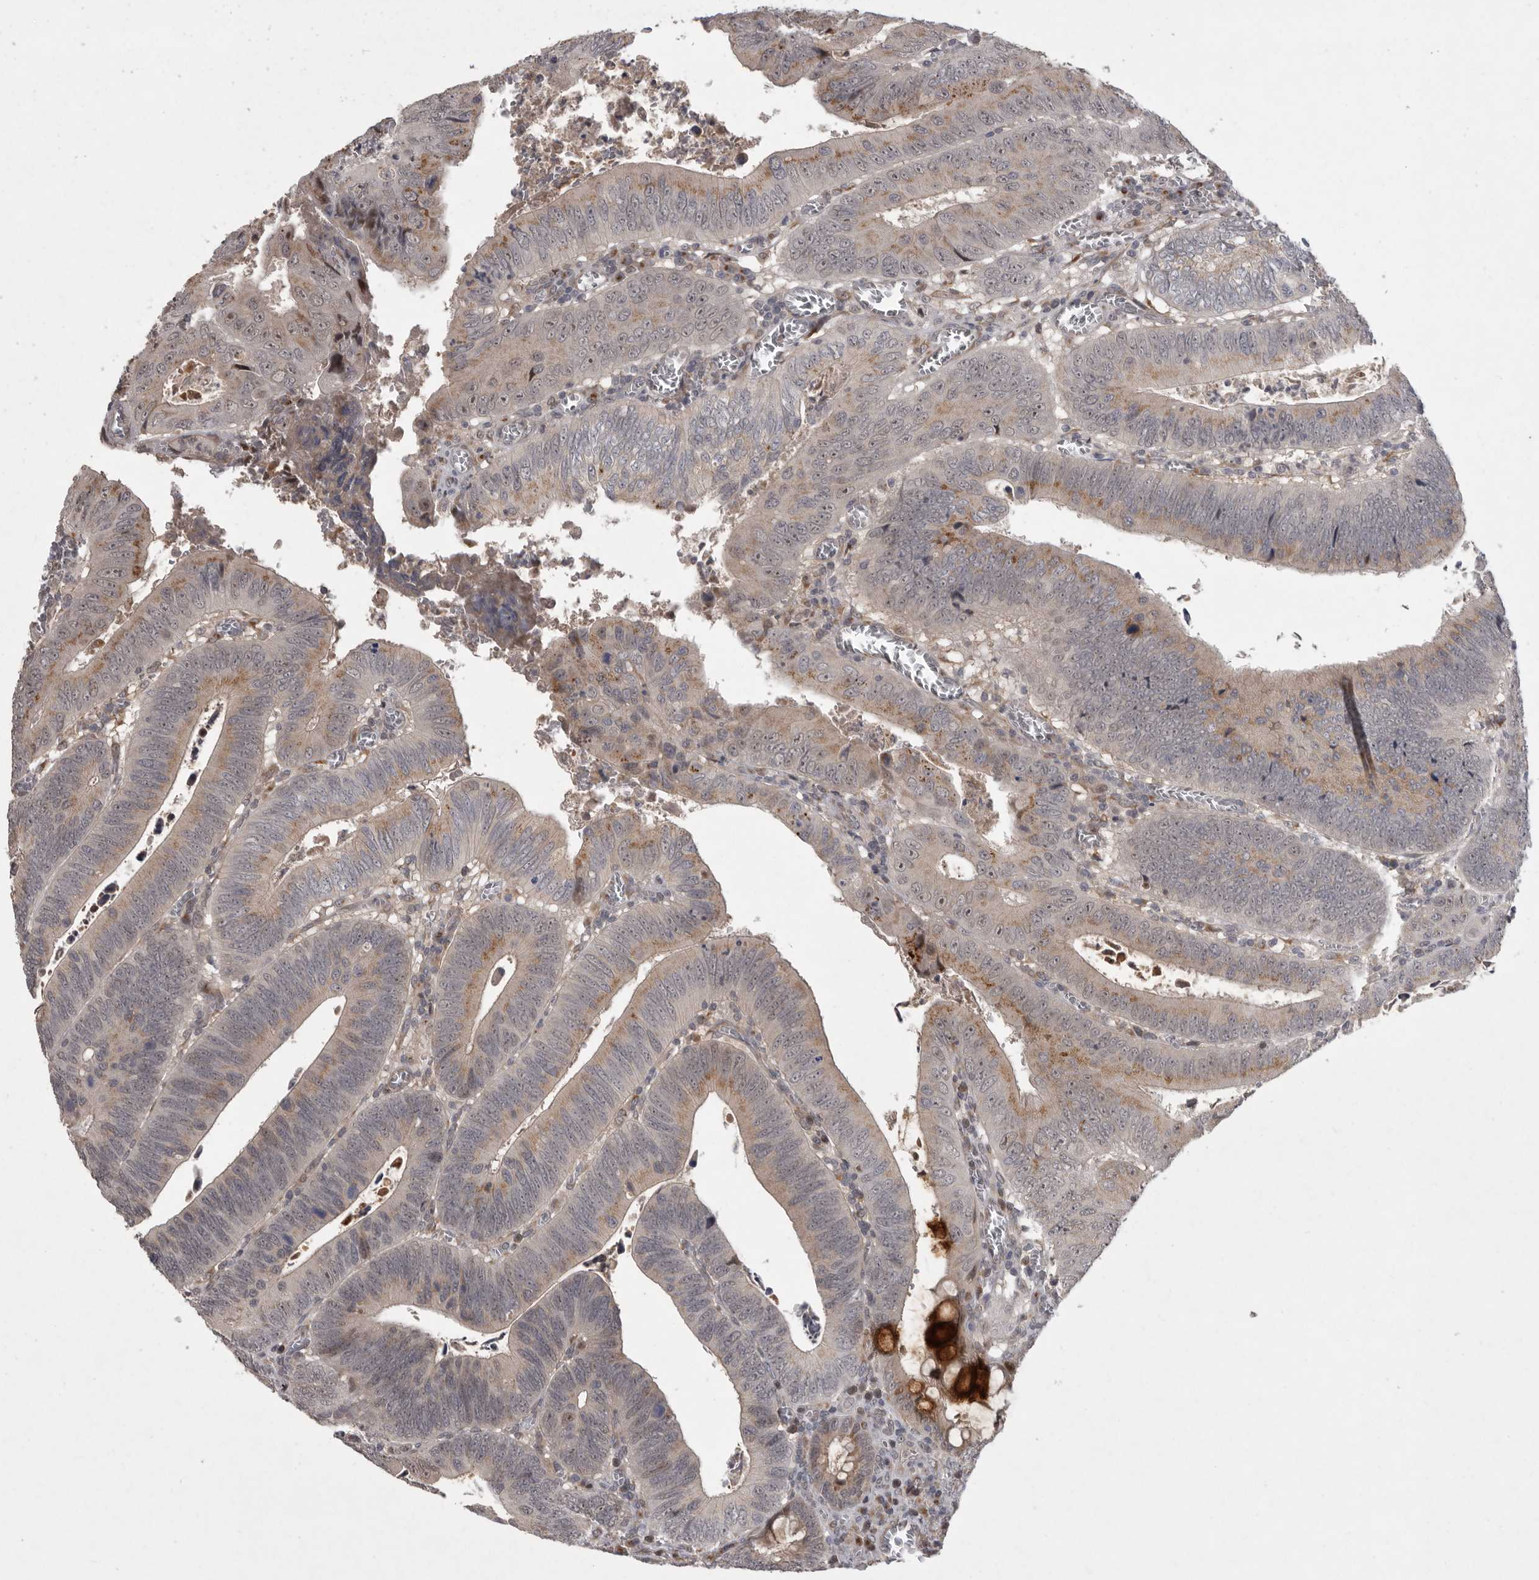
{"staining": {"intensity": "weak", "quantity": "25%-75%", "location": "cytoplasmic/membranous"}, "tissue": "colorectal cancer", "cell_type": "Tumor cells", "image_type": "cancer", "snomed": [{"axis": "morphology", "description": "Inflammation, NOS"}, {"axis": "morphology", "description": "Adenocarcinoma, NOS"}, {"axis": "topography", "description": "Colon"}], "caption": "Immunohistochemistry of human colorectal cancer (adenocarcinoma) reveals low levels of weak cytoplasmic/membranous positivity in about 25%-75% of tumor cells.", "gene": "MAN2A1", "patient": {"sex": "male", "age": 72}}